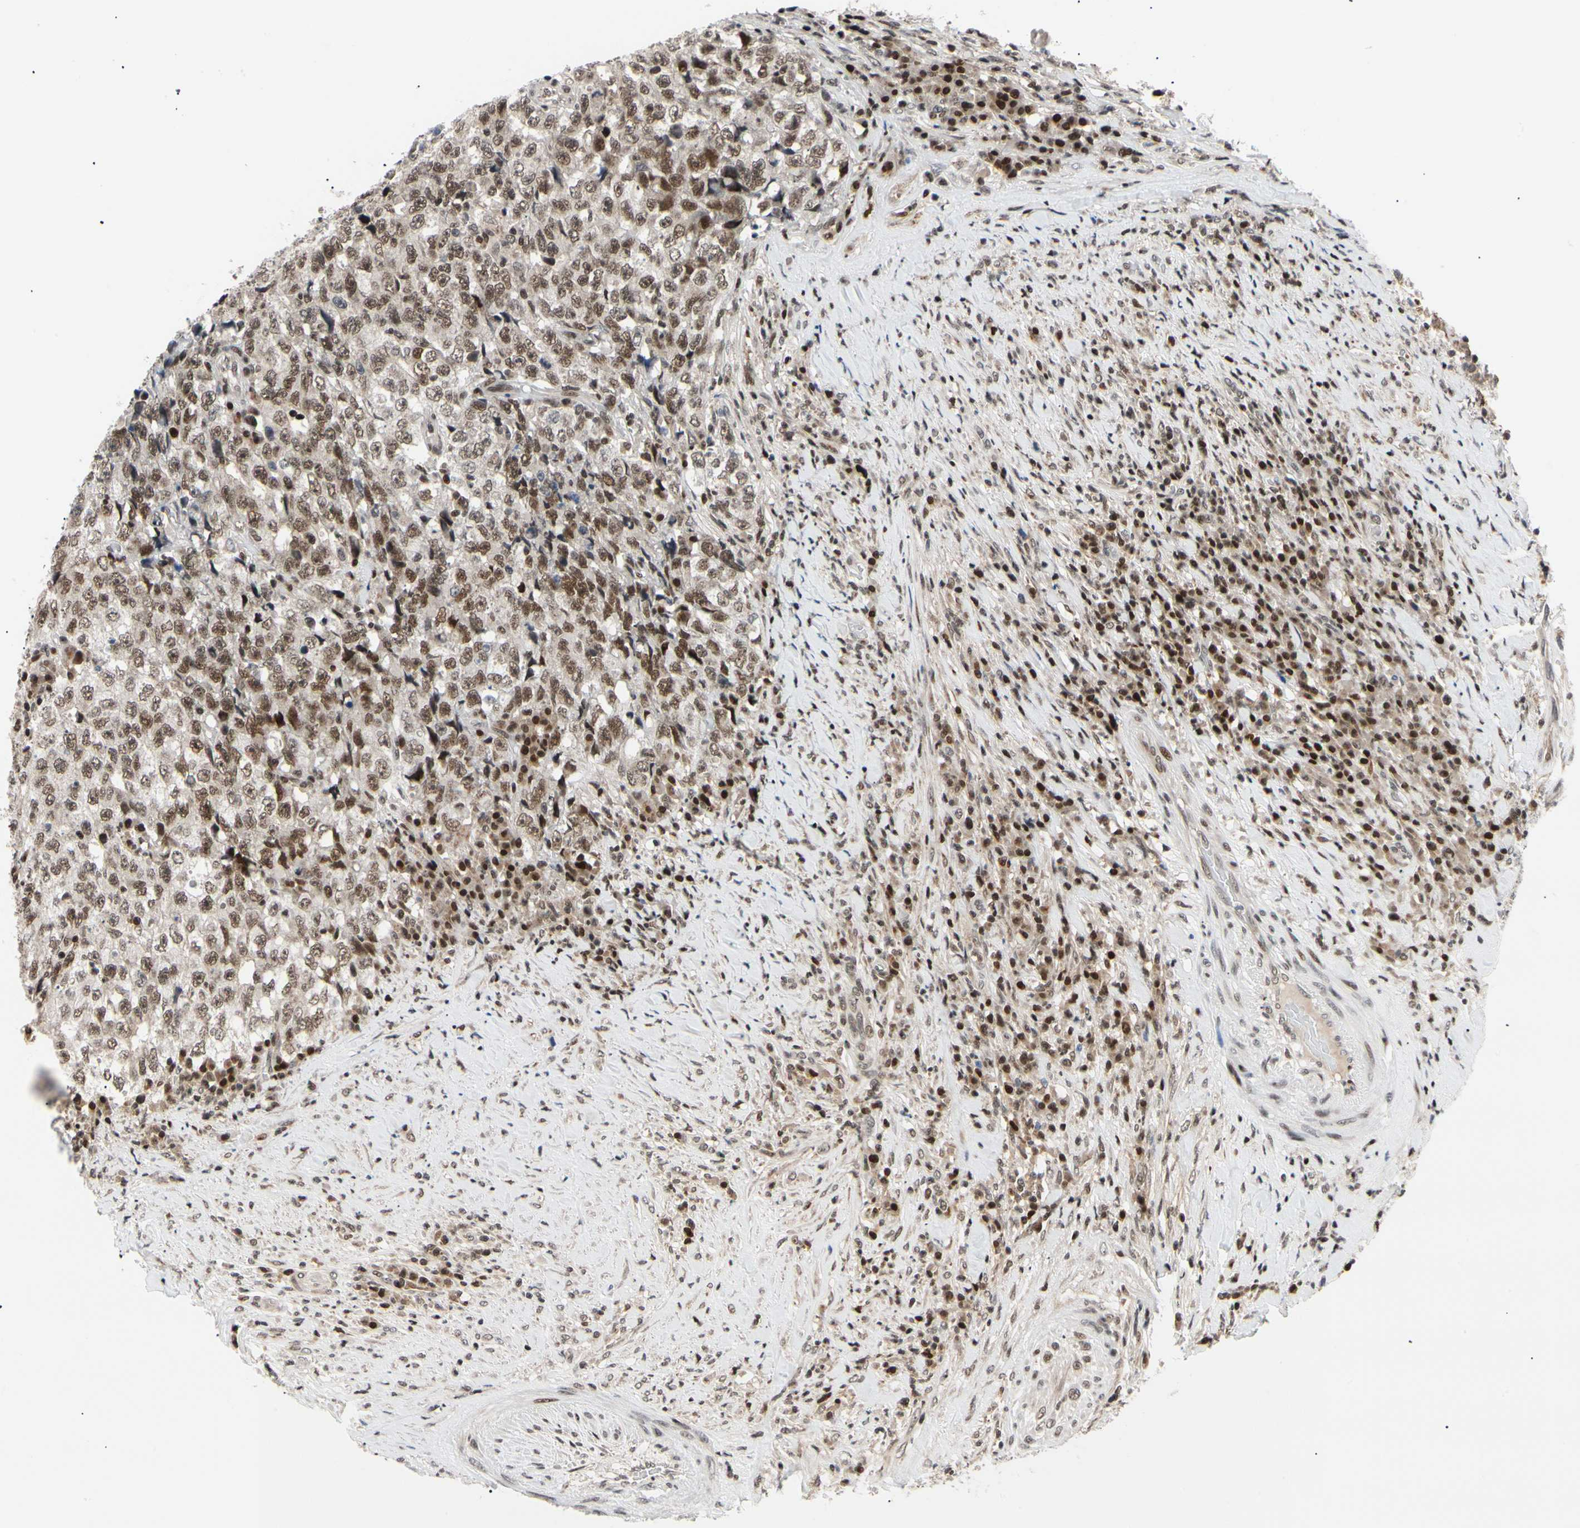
{"staining": {"intensity": "moderate", "quantity": ">75%", "location": "nuclear"}, "tissue": "testis cancer", "cell_type": "Tumor cells", "image_type": "cancer", "snomed": [{"axis": "morphology", "description": "Necrosis, NOS"}, {"axis": "morphology", "description": "Carcinoma, Embryonal, NOS"}, {"axis": "topography", "description": "Testis"}], "caption": "The immunohistochemical stain shows moderate nuclear expression in tumor cells of testis cancer (embryonal carcinoma) tissue.", "gene": "E2F1", "patient": {"sex": "male", "age": 19}}